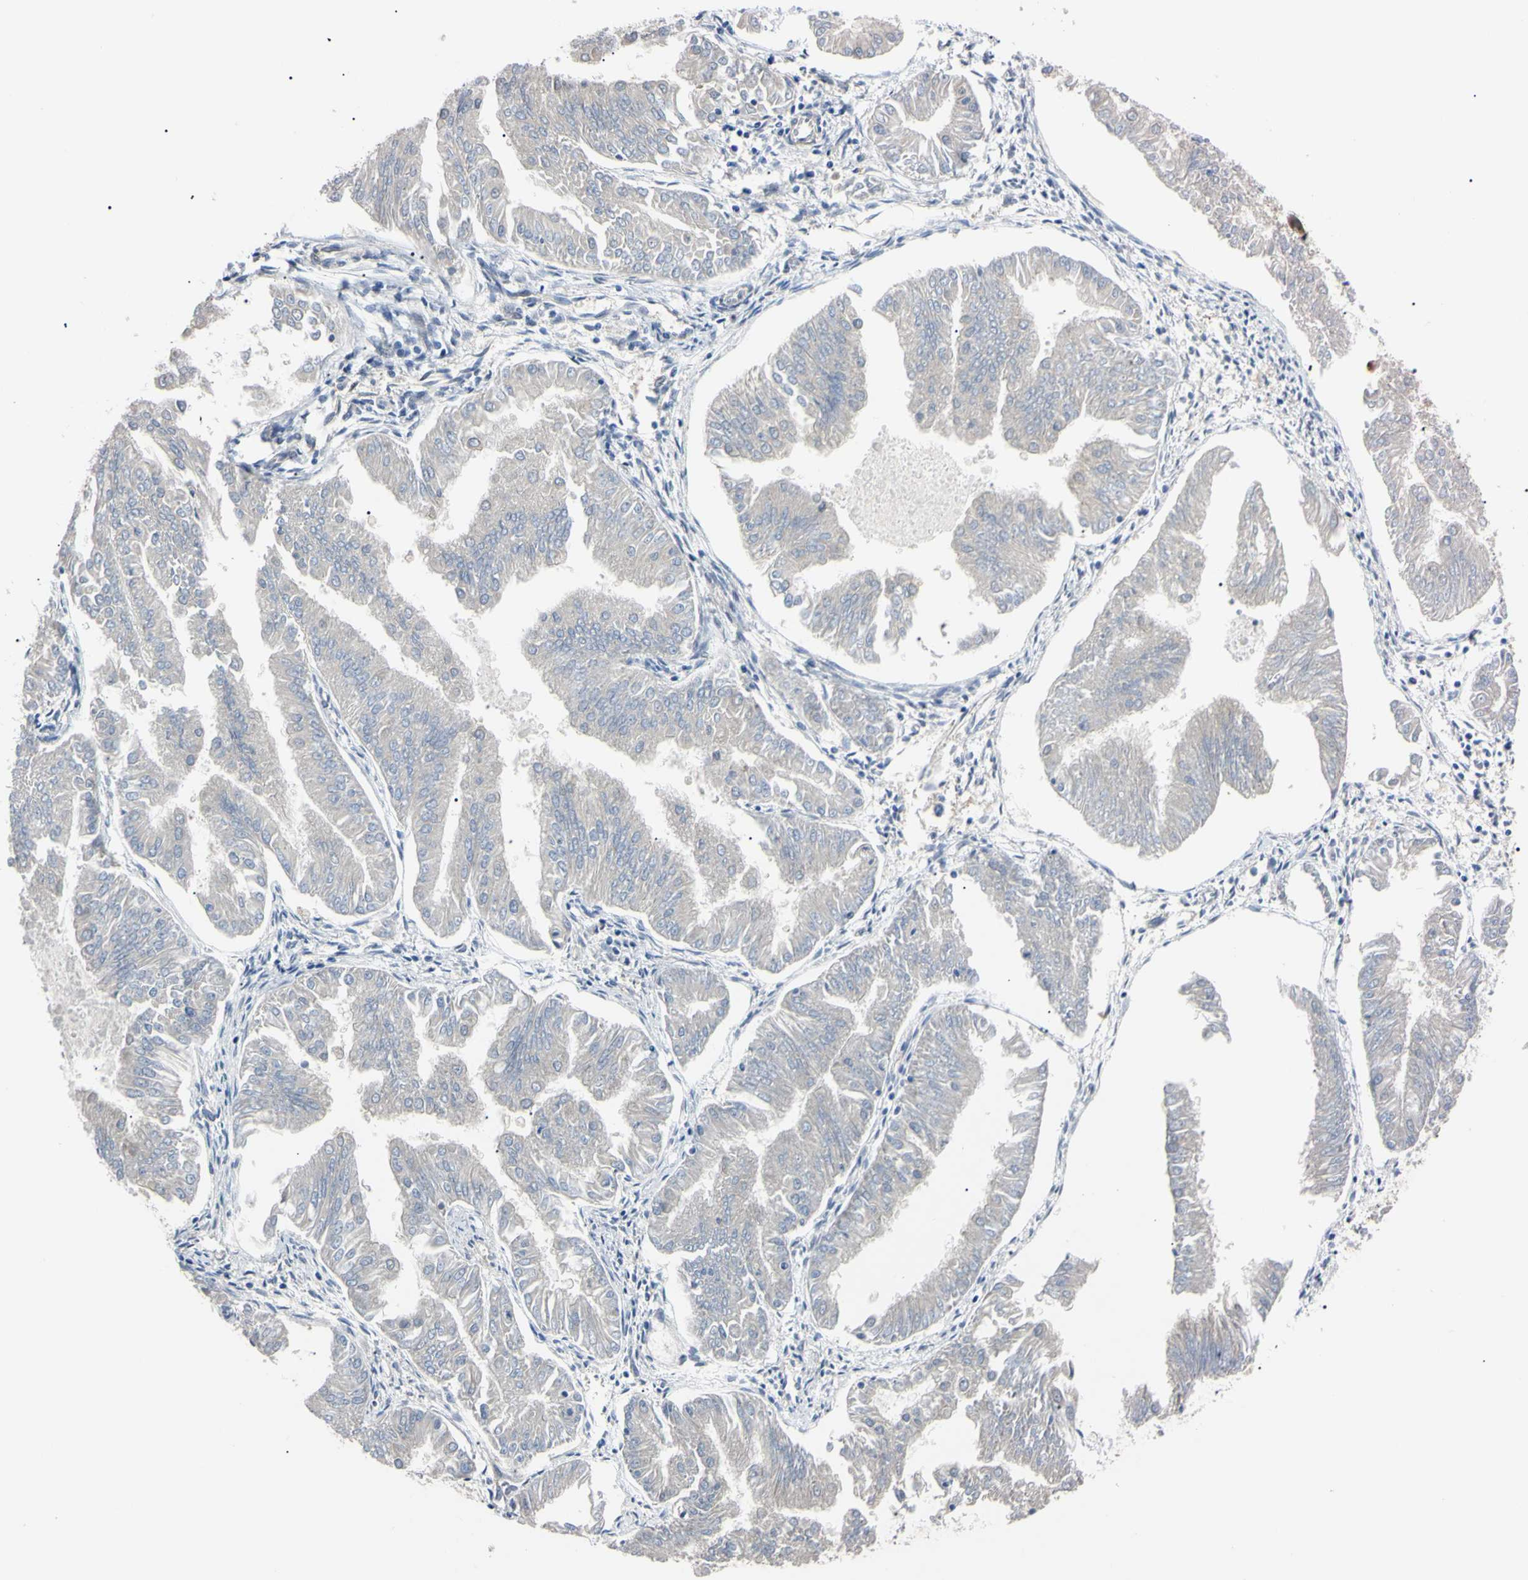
{"staining": {"intensity": "negative", "quantity": "none", "location": "none"}, "tissue": "endometrial cancer", "cell_type": "Tumor cells", "image_type": "cancer", "snomed": [{"axis": "morphology", "description": "Adenocarcinoma, NOS"}, {"axis": "topography", "description": "Endometrium"}], "caption": "A high-resolution micrograph shows immunohistochemistry staining of endometrial cancer, which shows no significant positivity in tumor cells.", "gene": "RARS1", "patient": {"sex": "female", "age": 53}}